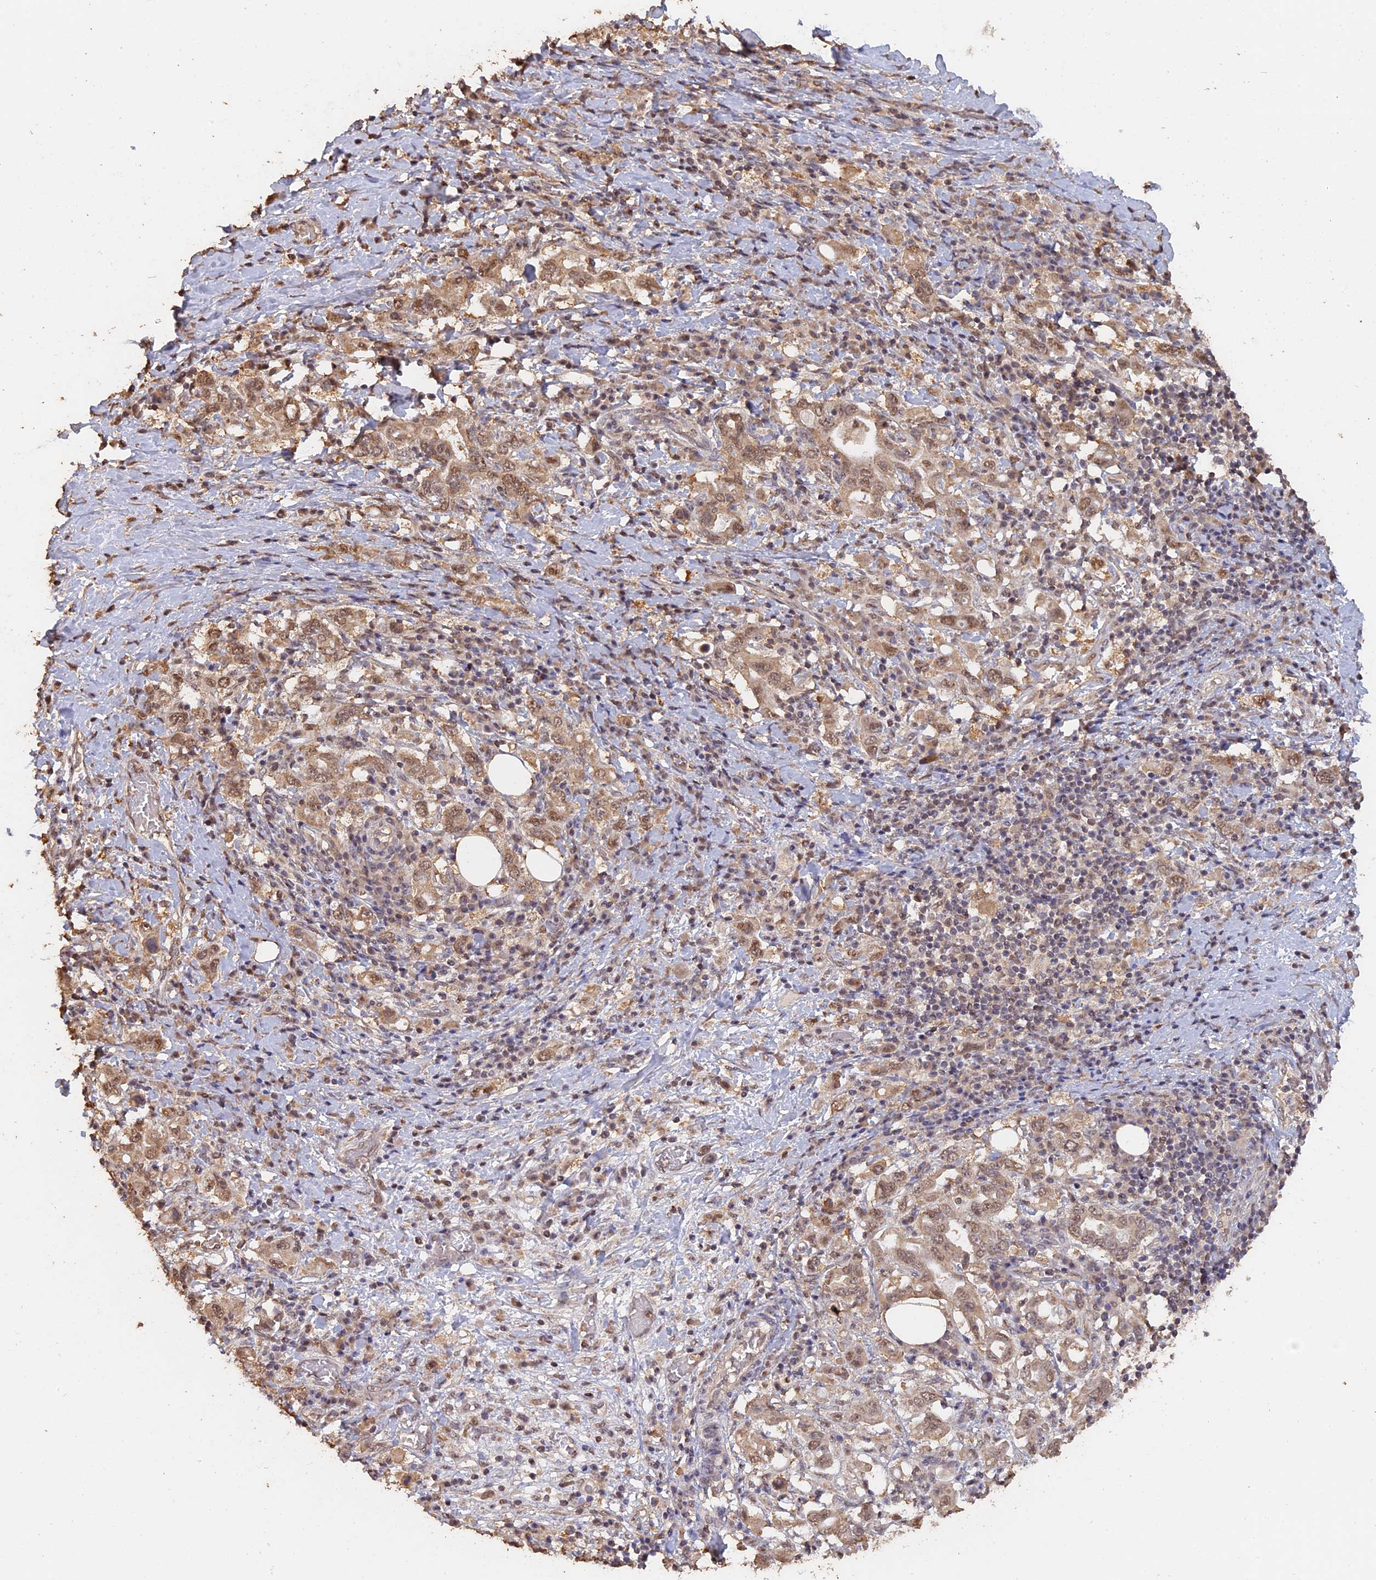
{"staining": {"intensity": "moderate", "quantity": ">75%", "location": "cytoplasmic/membranous,nuclear"}, "tissue": "stomach cancer", "cell_type": "Tumor cells", "image_type": "cancer", "snomed": [{"axis": "morphology", "description": "Adenocarcinoma, NOS"}, {"axis": "topography", "description": "Stomach, upper"}, {"axis": "topography", "description": "Stomach"}], "caption": "Stomach cancer (adenocarcinoma) tissue shows moderate cytoplasmic/membranous and nuclear staining in about >75% of tumor cells", "gene": "PSMC6", "patient": {"sex": "male", "age": 62}}